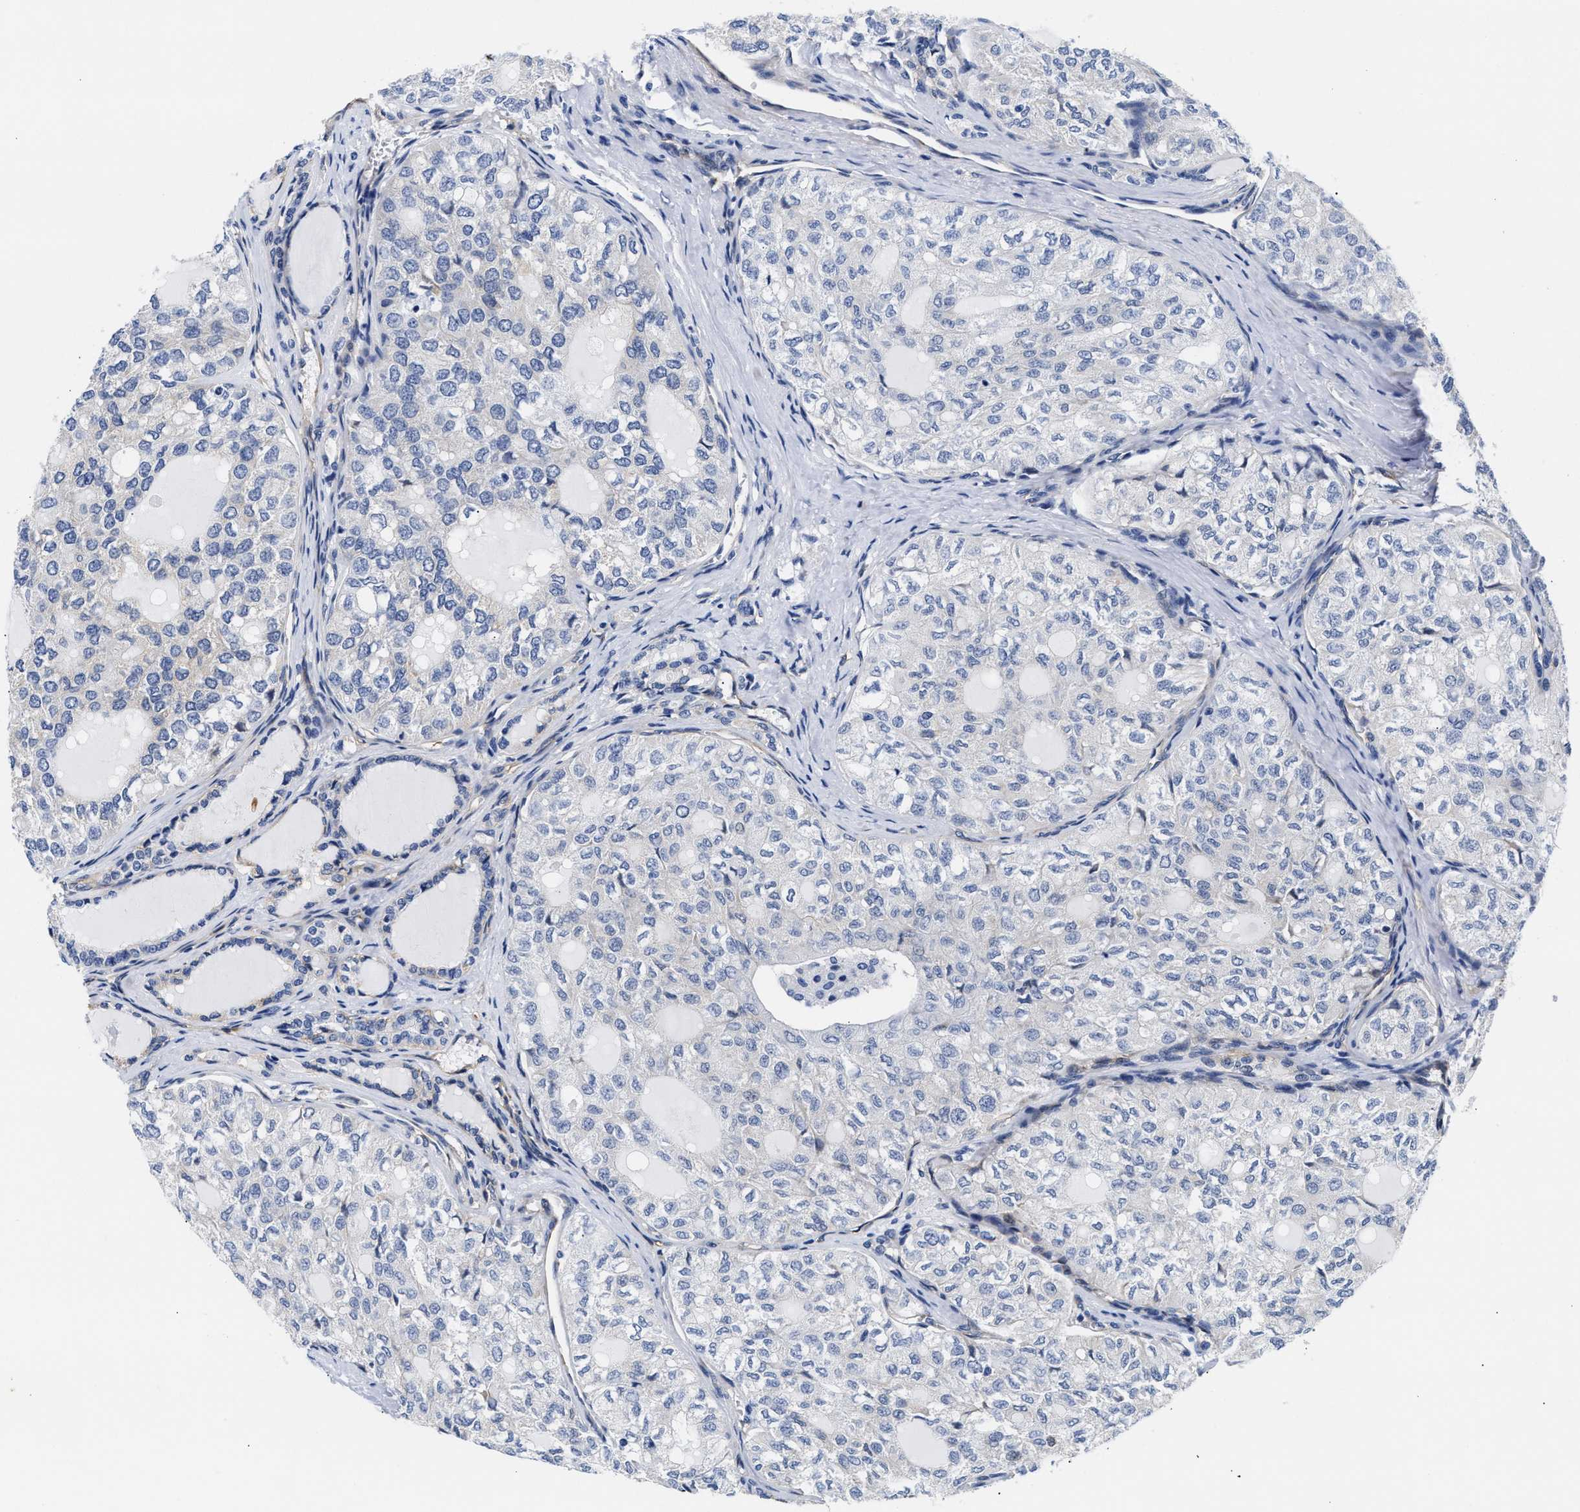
{"staining": {"intensity": "negative", "quantity": "none", "location": "none"}, "tissue": "thyroid cancer", "cell_type": "Tumor cells", "image_type": "cancer", "snomed": [{"axis": "morphology", "description": "Follicular adenoma carcinoma, NOS"}, {"axis": "topography", "description": "Thyroid gland"}], "caption": "Human thyroid cancer stained for a protein using IHC shows no staining in tumor cells.", "gene": "TRIM29", "patient": {"sex": "male", "age": 75}}